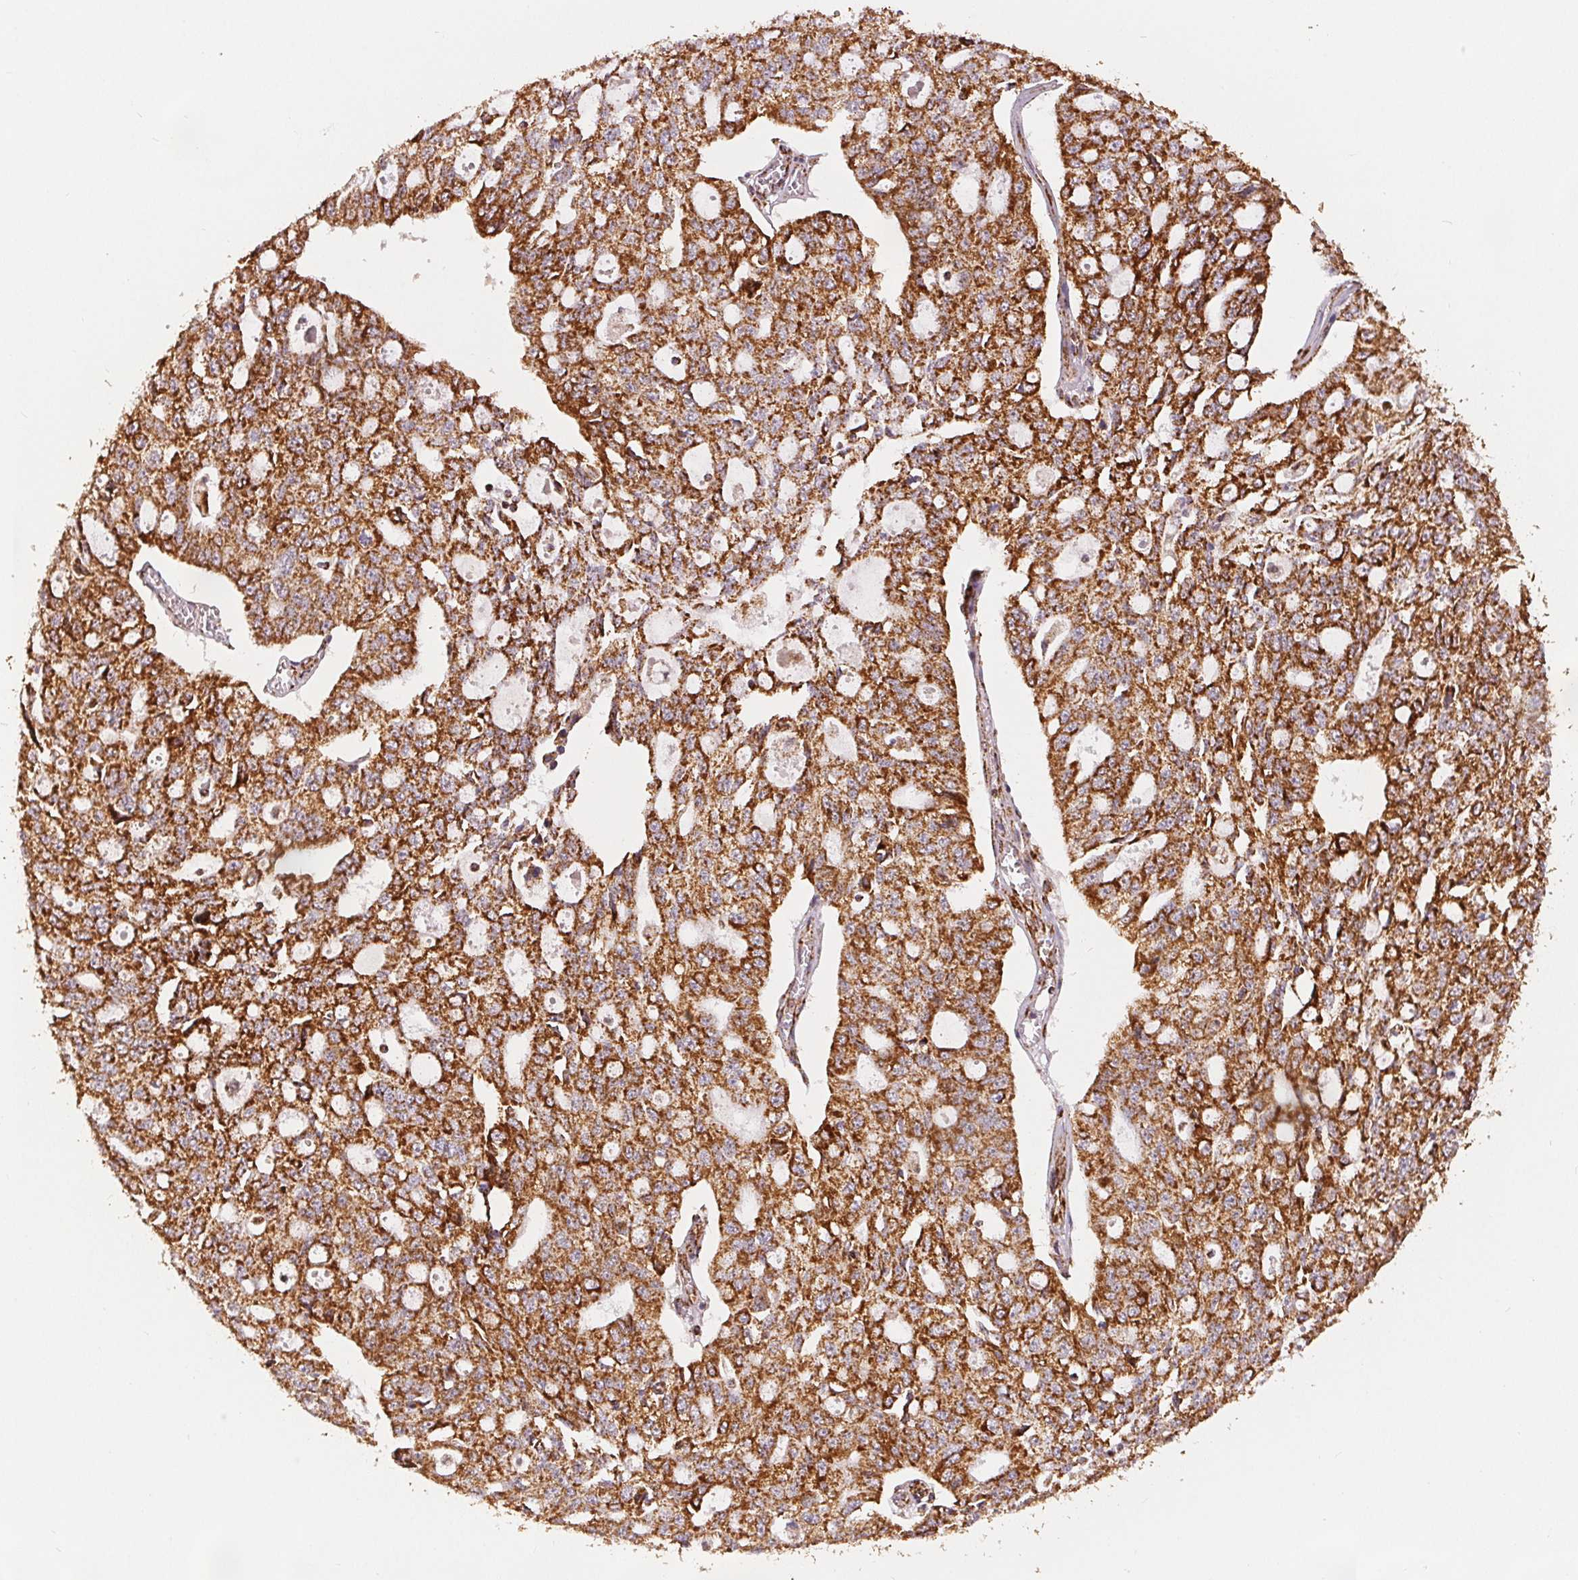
{"staining": {"intensity": "moderate", "quantity": ">75%", "location": "cytoplasmic/membranous"}, "tissue": "ovarian cancer", "cell_type": "Tumor cells", "image_type": "cancer", "snomed": [{"axis": "morphology", "description": "Carcinoma, endometroid"}, {"axis": "topography", "description": "Ovary"}], "caption": "Human endometroid carcinoma (ovarian) stained with a brown dye reveals moderate cytoplasmic/membranous positive positivity in approximately >75% of tumor cells.", "gene": "SDHB", "patient": {"sex": "female", "age": 65}}